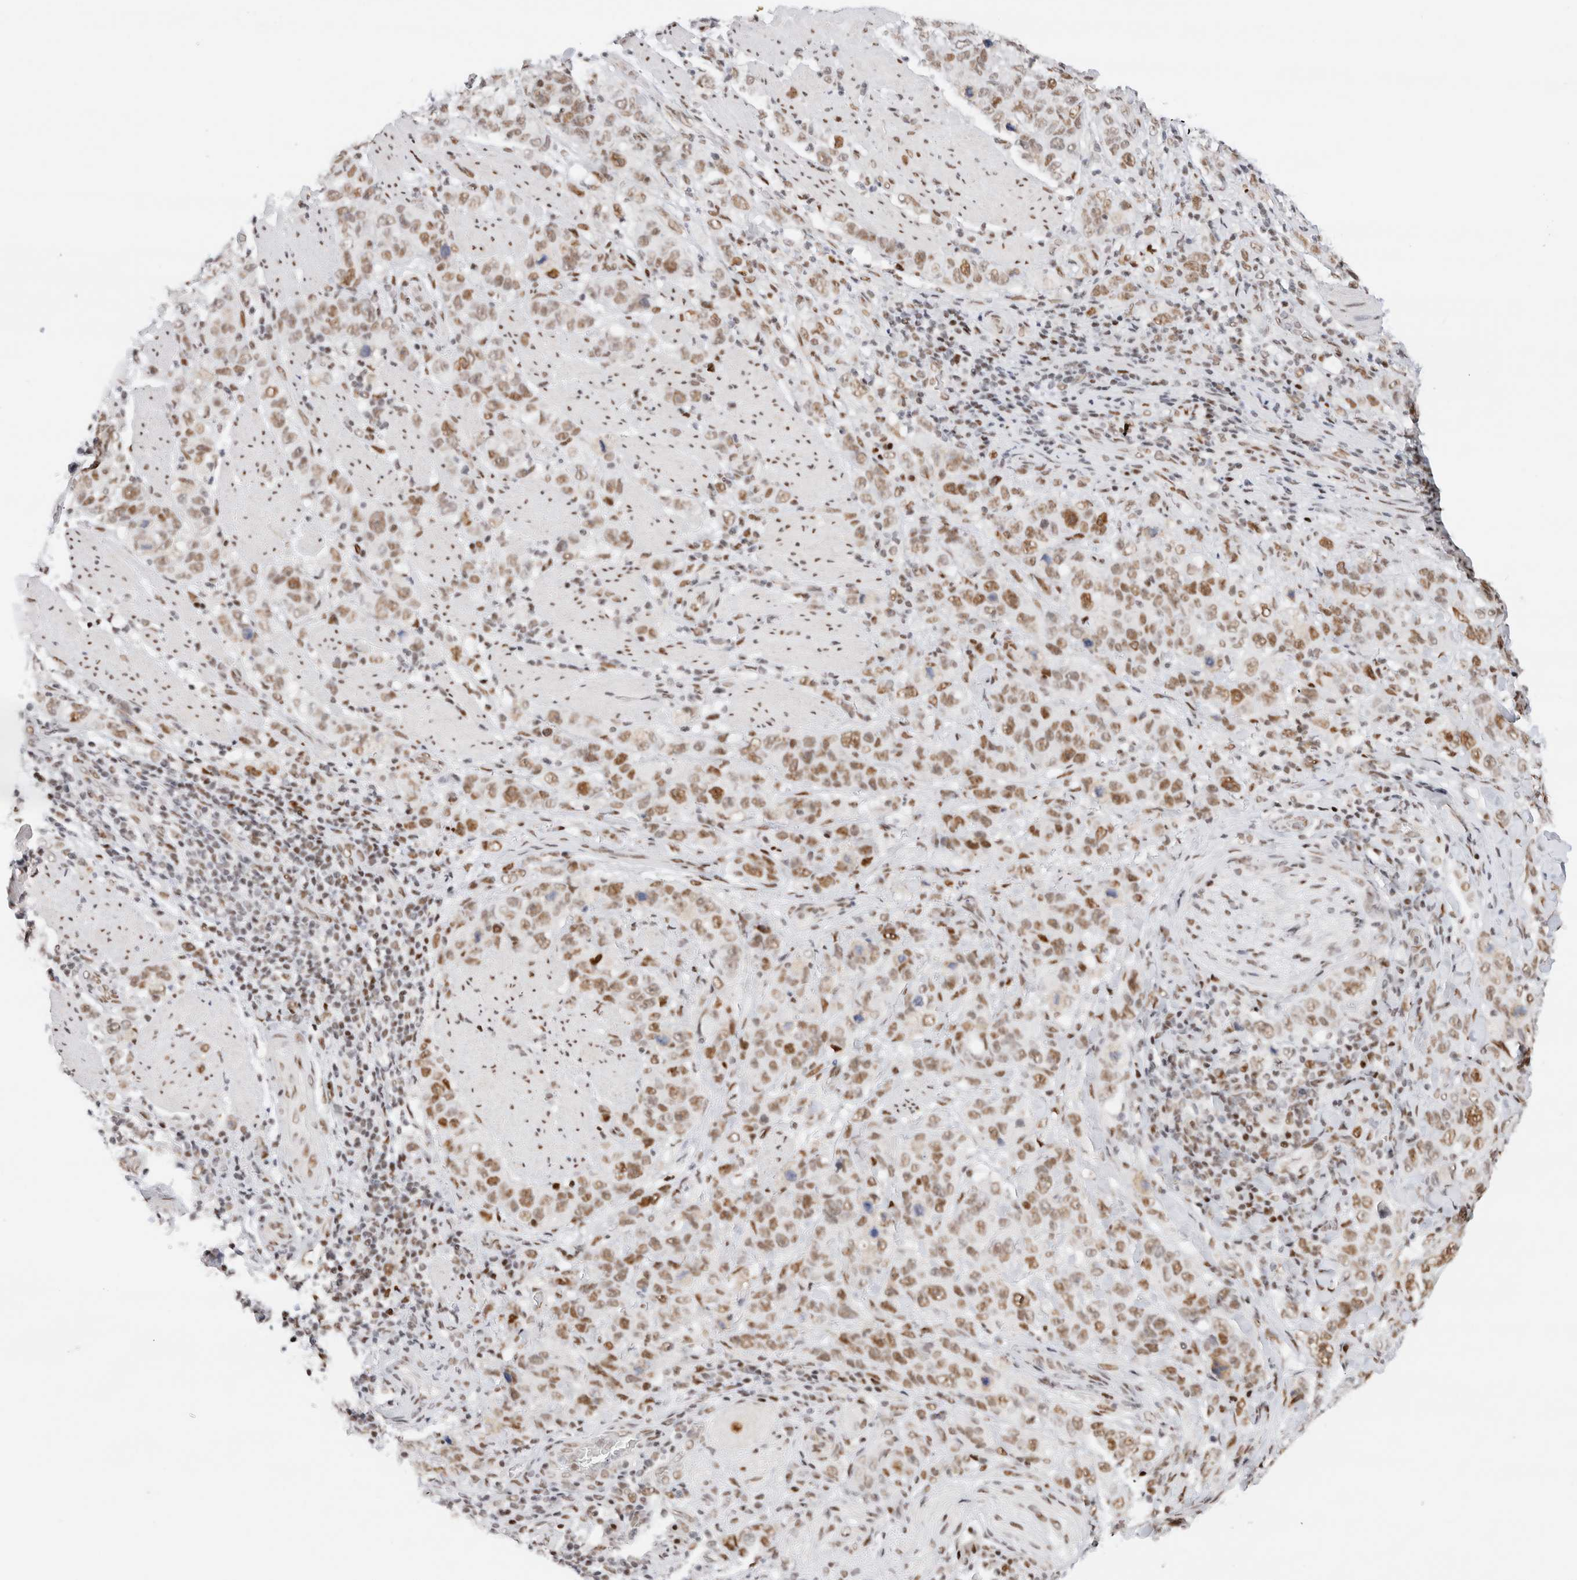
{"staining": {"intensity": "moderate", "quantity": ">75%", "location": "nuclear"}, "tissue": "stomach cancer", "cell_type": "Tumor cells", "image_type": "cancer", "snomed": [{"axis": "morphology", "description": "Adenocarcinoma, NOS"}, {"axis": "topography", "description": "Stomach"}], "caption": "Moderate nuclear staining for a protein is seen in about >75% of tumor cells of stomach cancer (adenocarcinoma) using immunohistochemistry.", "gene": "ZNF282", "patient": {"sex": "male", "age": 48}}